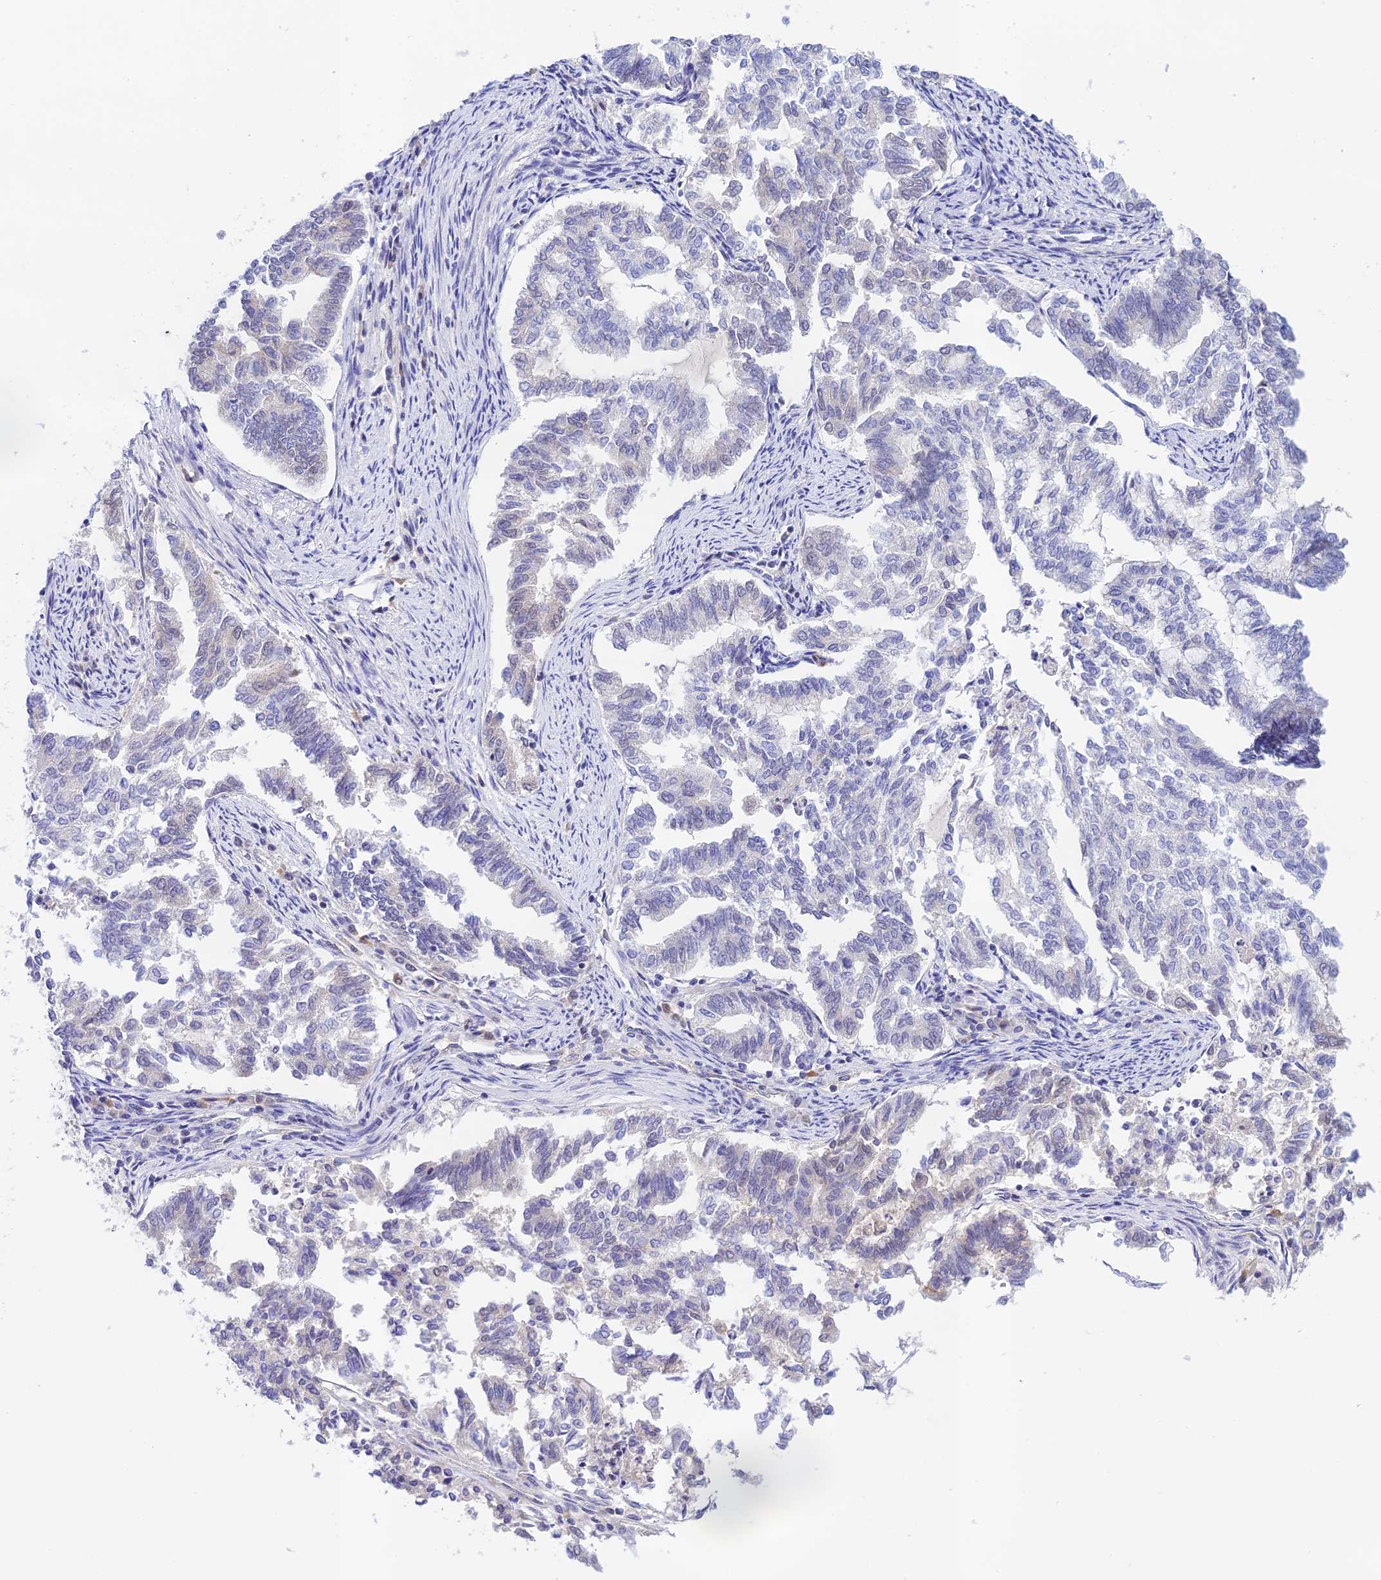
{"staining": {"intensity": "negative", "quantity": "none", "location": "none"}, "tissue": "endometrial cancer", "cell_type": "Tumor cells", "image_type": "cancer", "snomed": [{"axis": "morphology", "description": "Adenocarcinoma, NOS"}, {"axis": "topography", "description": "Endometrium"}], "caption": "An image of endometrial cancer (adenocarcinoma) stained for a protein displays no brown staining in tumor cells.", "gene": "THAP11", "patient": {"sex": "female", "age": 79}}